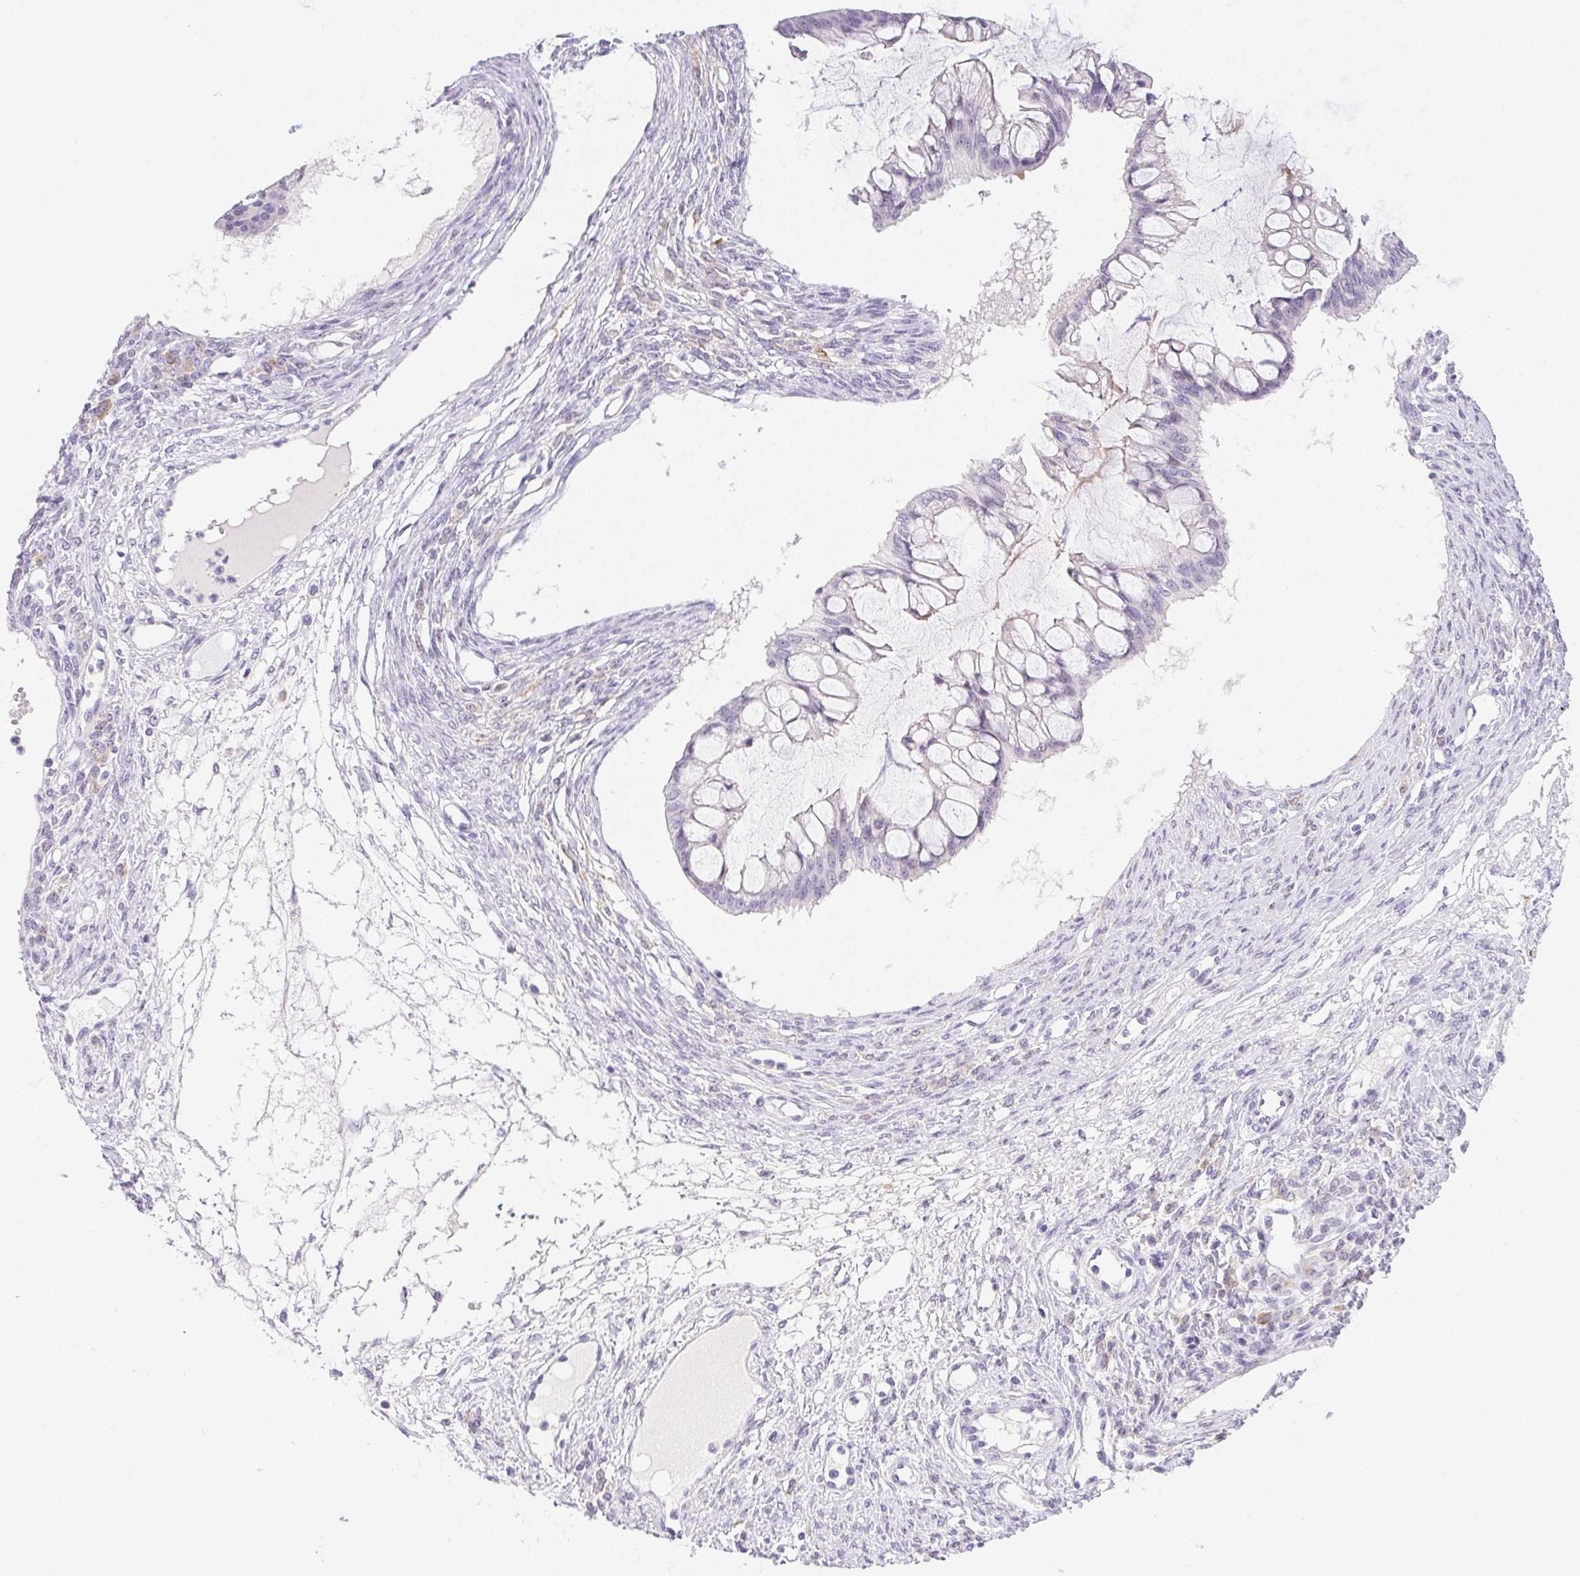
{"staining": {"intensity": "negative", "quantity": "none", "location": "none"}, "tissue": "ovarian cancer", "cell_type": "Tumor cells", "image_type": "cancer", "snomed": [{"axis": "morphology", "description": "Cystadenocarcinoma, mucinous, NOS"}, {"axis": "topography", "description": "Ovary"}], "caption": "Immunohistochemical staining of human mucinous cystadenocarcinoma (ovarian) displays no significant expression in tumor cells.", "gene": "ST8SIA3", "patient": {"sex": "female", "age": 73}}